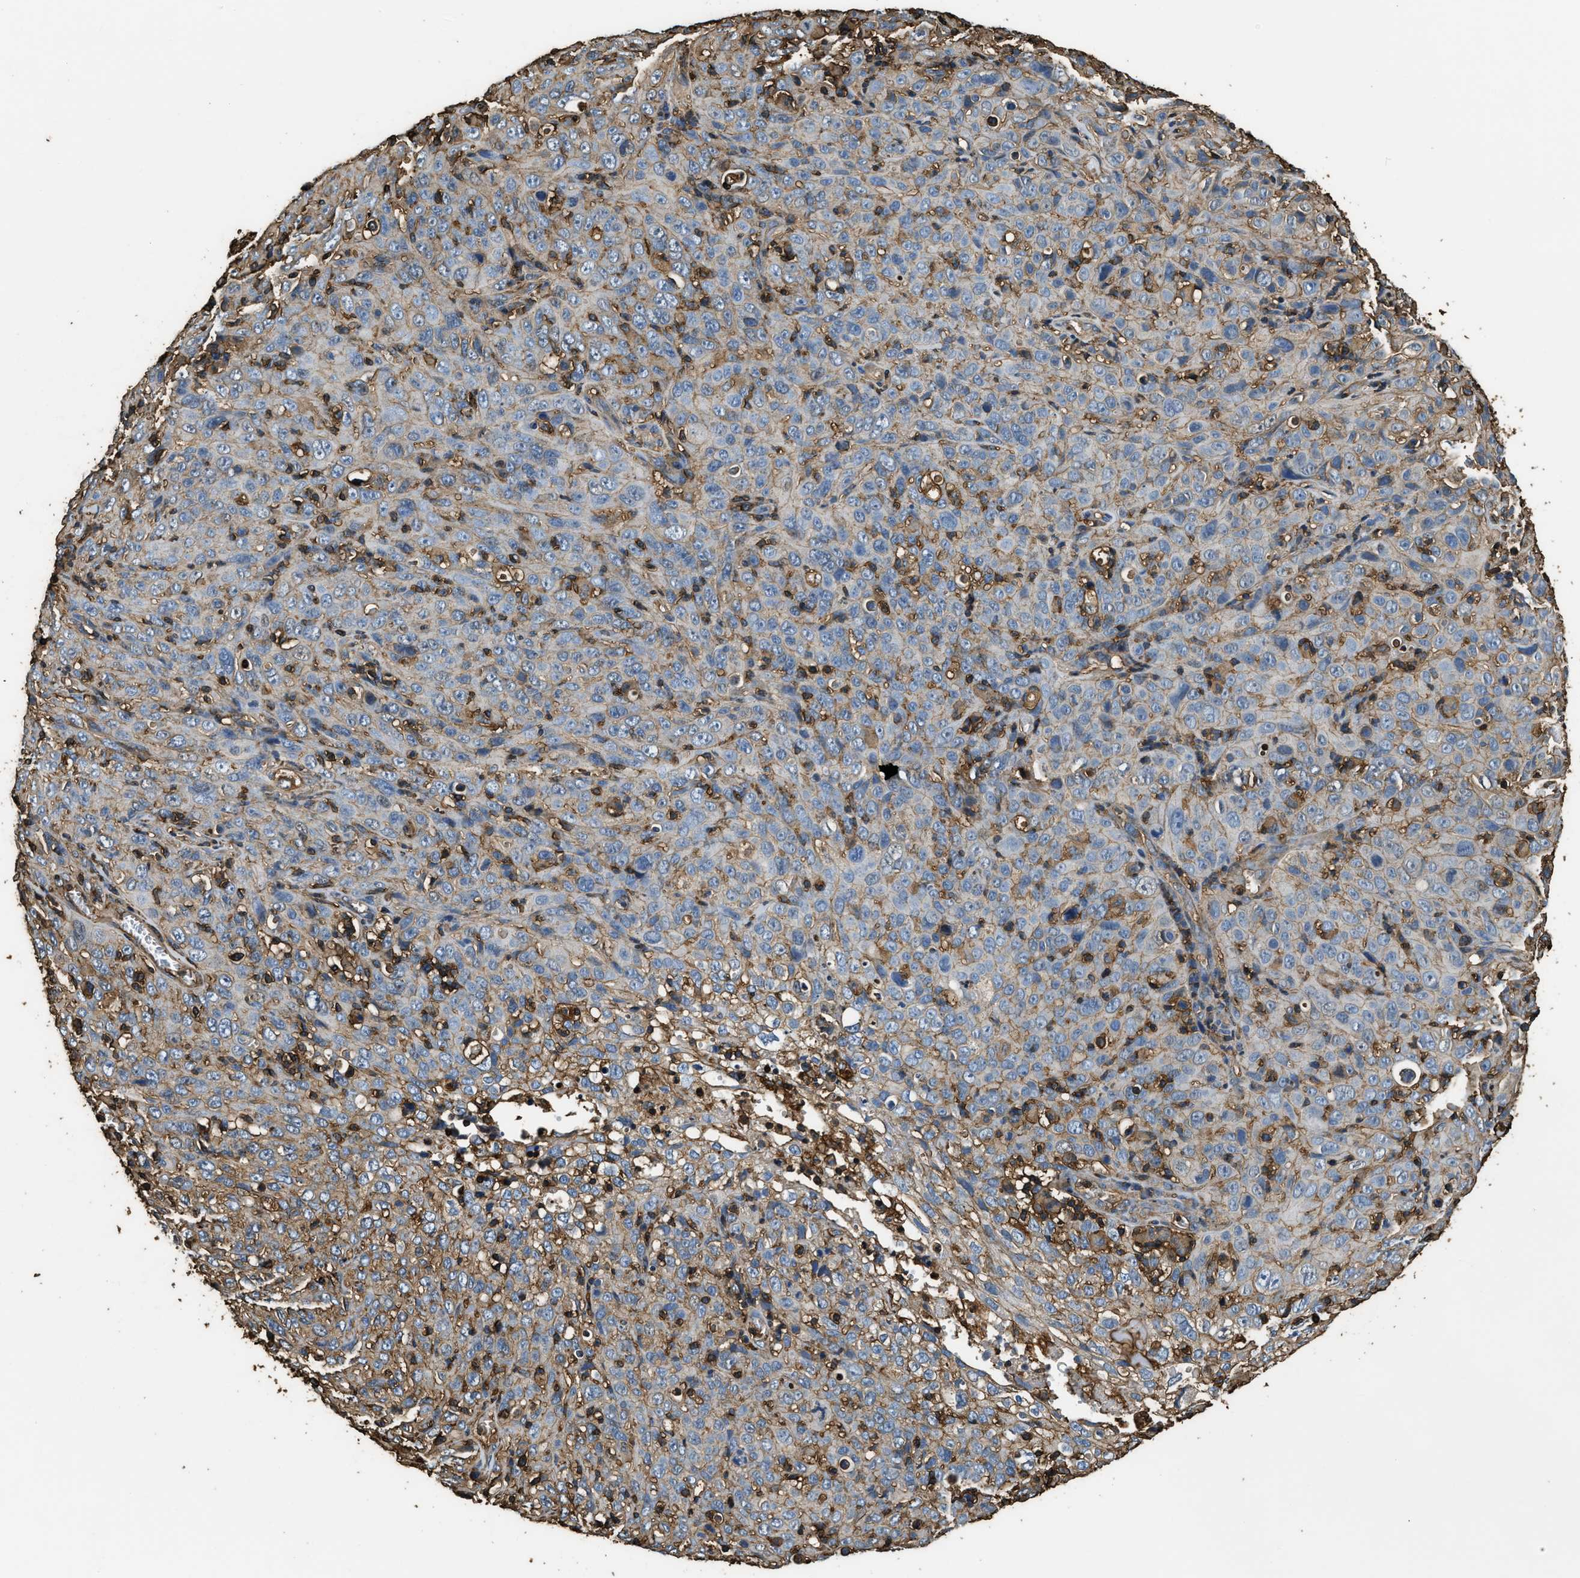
{"staining": {"intensity": "moderate", "quantity": "25%-75%", "location": "cytoplasmic/membranous"}, "tissue": "cervical cancer", "cell_type": "Tumor cells", "image_type": "cancer", "snomed": [{"axis": "morphology", "description": "Squamous cell carcinoma, NOS"}, {"axis": "topography", "description": "Cervix"}], "caption": "About 25%-75% of tumor cells in human cervical squamous cell carcinoma reveal moderate cytoplasmic/membranous protein staining as visualized by brown immunohistochemical staining.", "gene": "ACCS", "patient": {"sex": "female", "age": 46}}